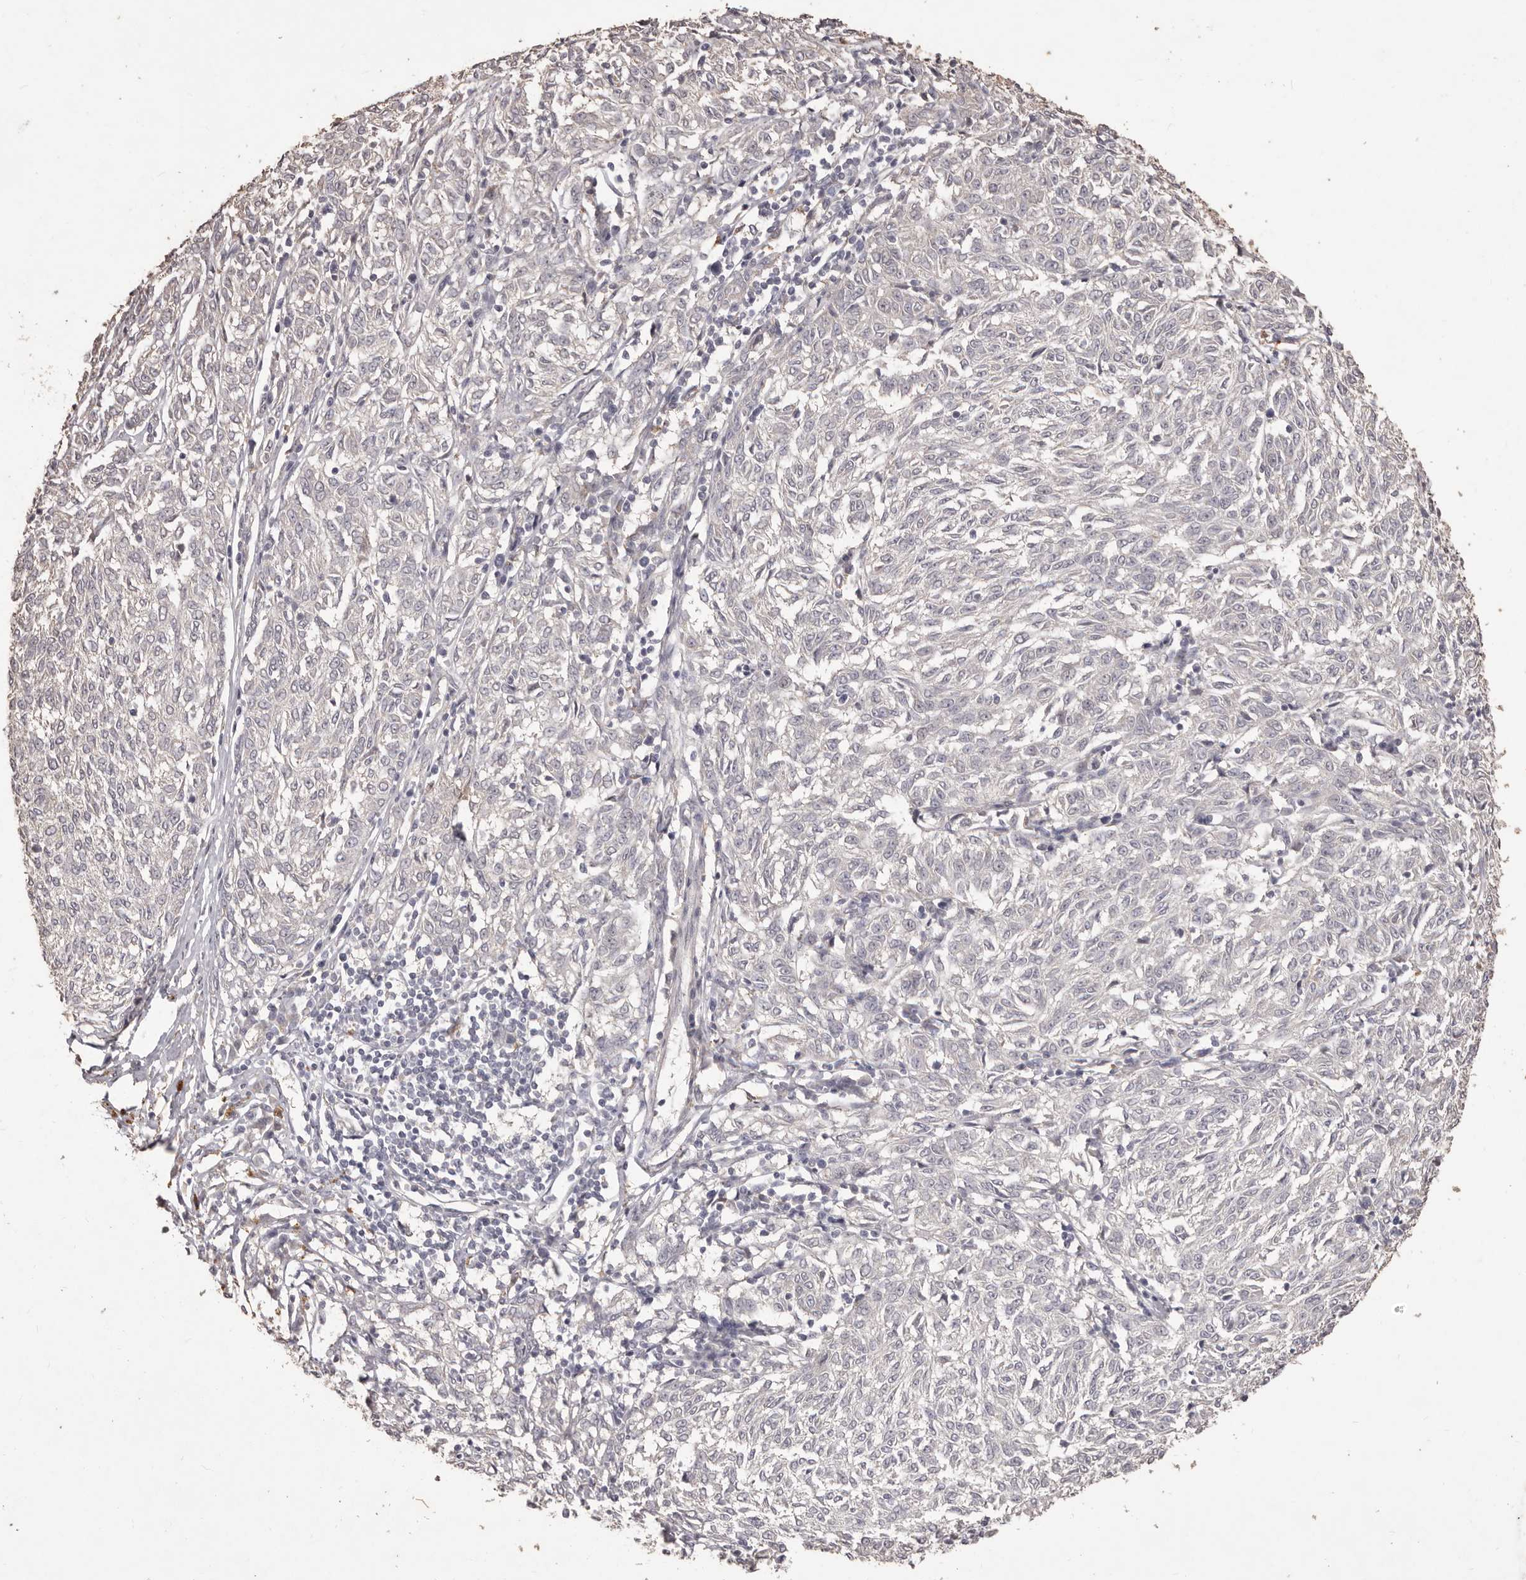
{"staining": {"intensity": "negative", "quantity": "none", "location": "none"}, "tissue": "melanoma", "cell_type": "Tumor cells", "image_type": "cancer", "snomed": [{"axis": "morphology", "description": "Malignant melanoma, NOS"}, {"axis": "topography", "description": "Skin"}], "caption": "Immunohistochemical staining of human melanoma demonstrates no significant positivity in tumor cells.", "gene": "PRSS27", "patient": {"sex": "female", "age": 72}}